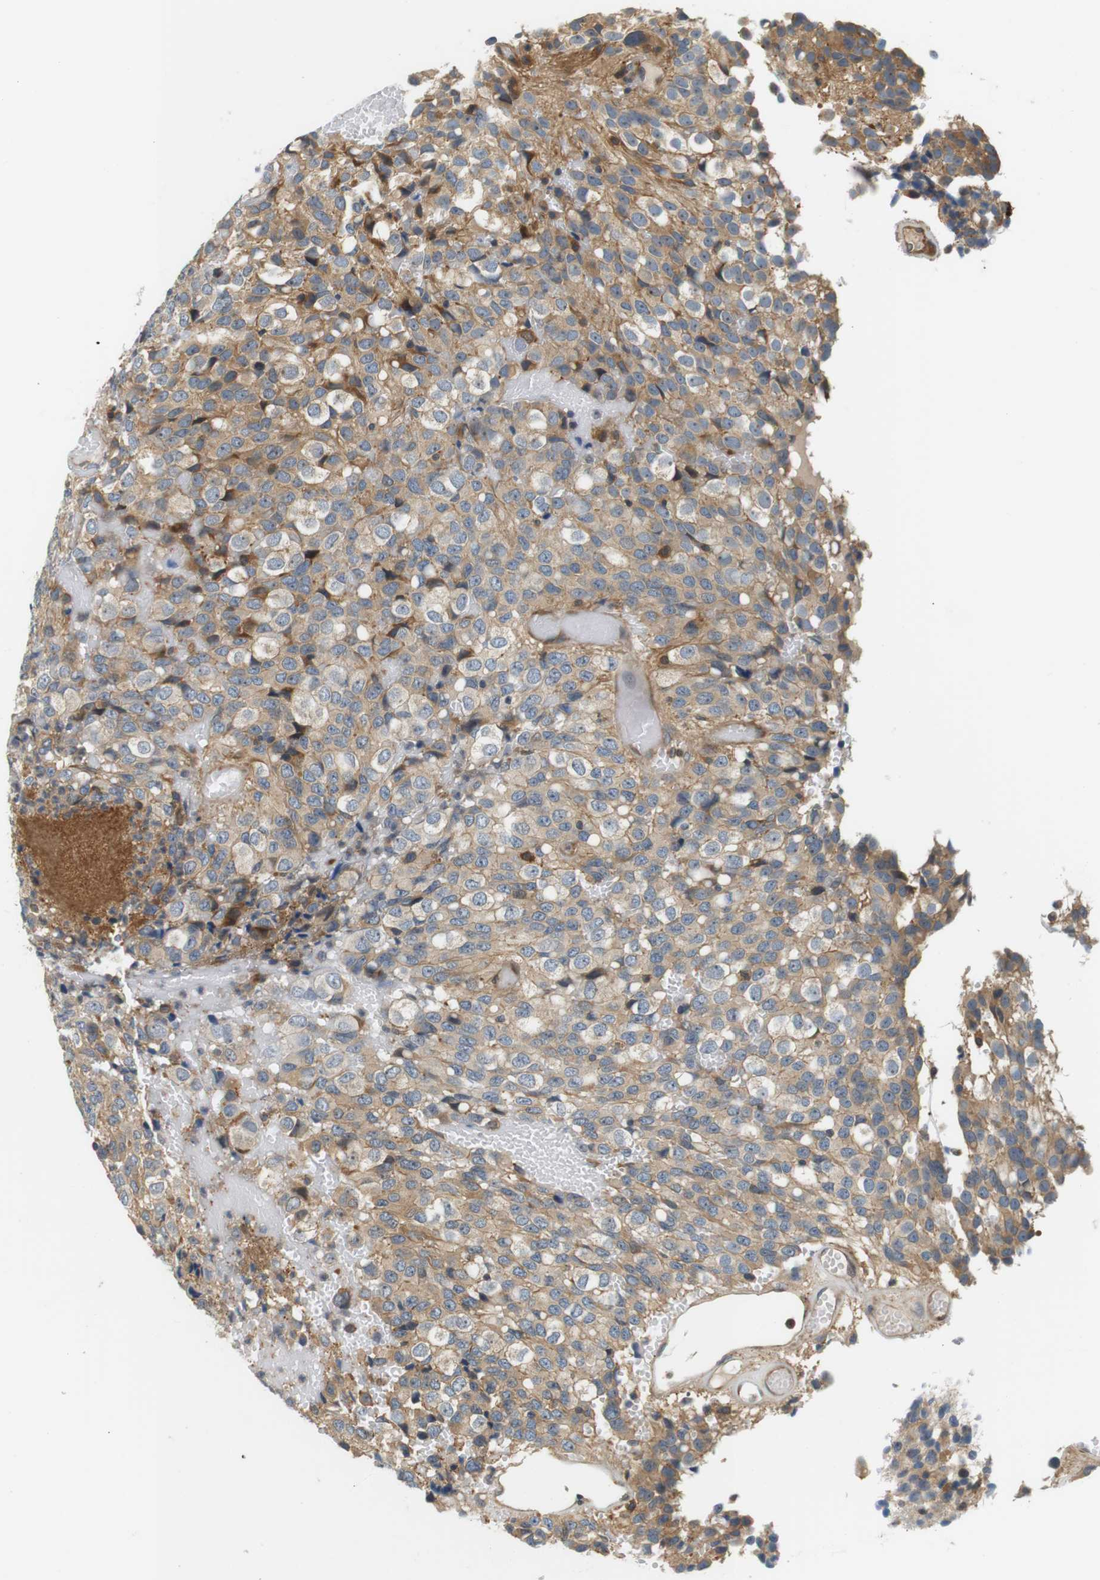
{"staining": {"intensity": "moderate", "quantity": "25%-75%", "location": "cytoplasmic/membranous"}, "tissue": "glioma", "cell_type": "Tumor cells", "image_type": "cancer", "snomed": [{"axis": "morphology", "description": "Glioma, malignant, High grade"}, {"axis": "topography", "description": "Brain"}], "caption": "Immunohistochemistry (DAB (3,3'-diaminobenzidine)) staining of malignant glioma (high-grade) shows moderate cytoplasmic/membranous protein staining in approximately 25%-75% of tumor cells.", "gene": "SH3GLB1", "patient": {"sex": "male", "age": 32}}